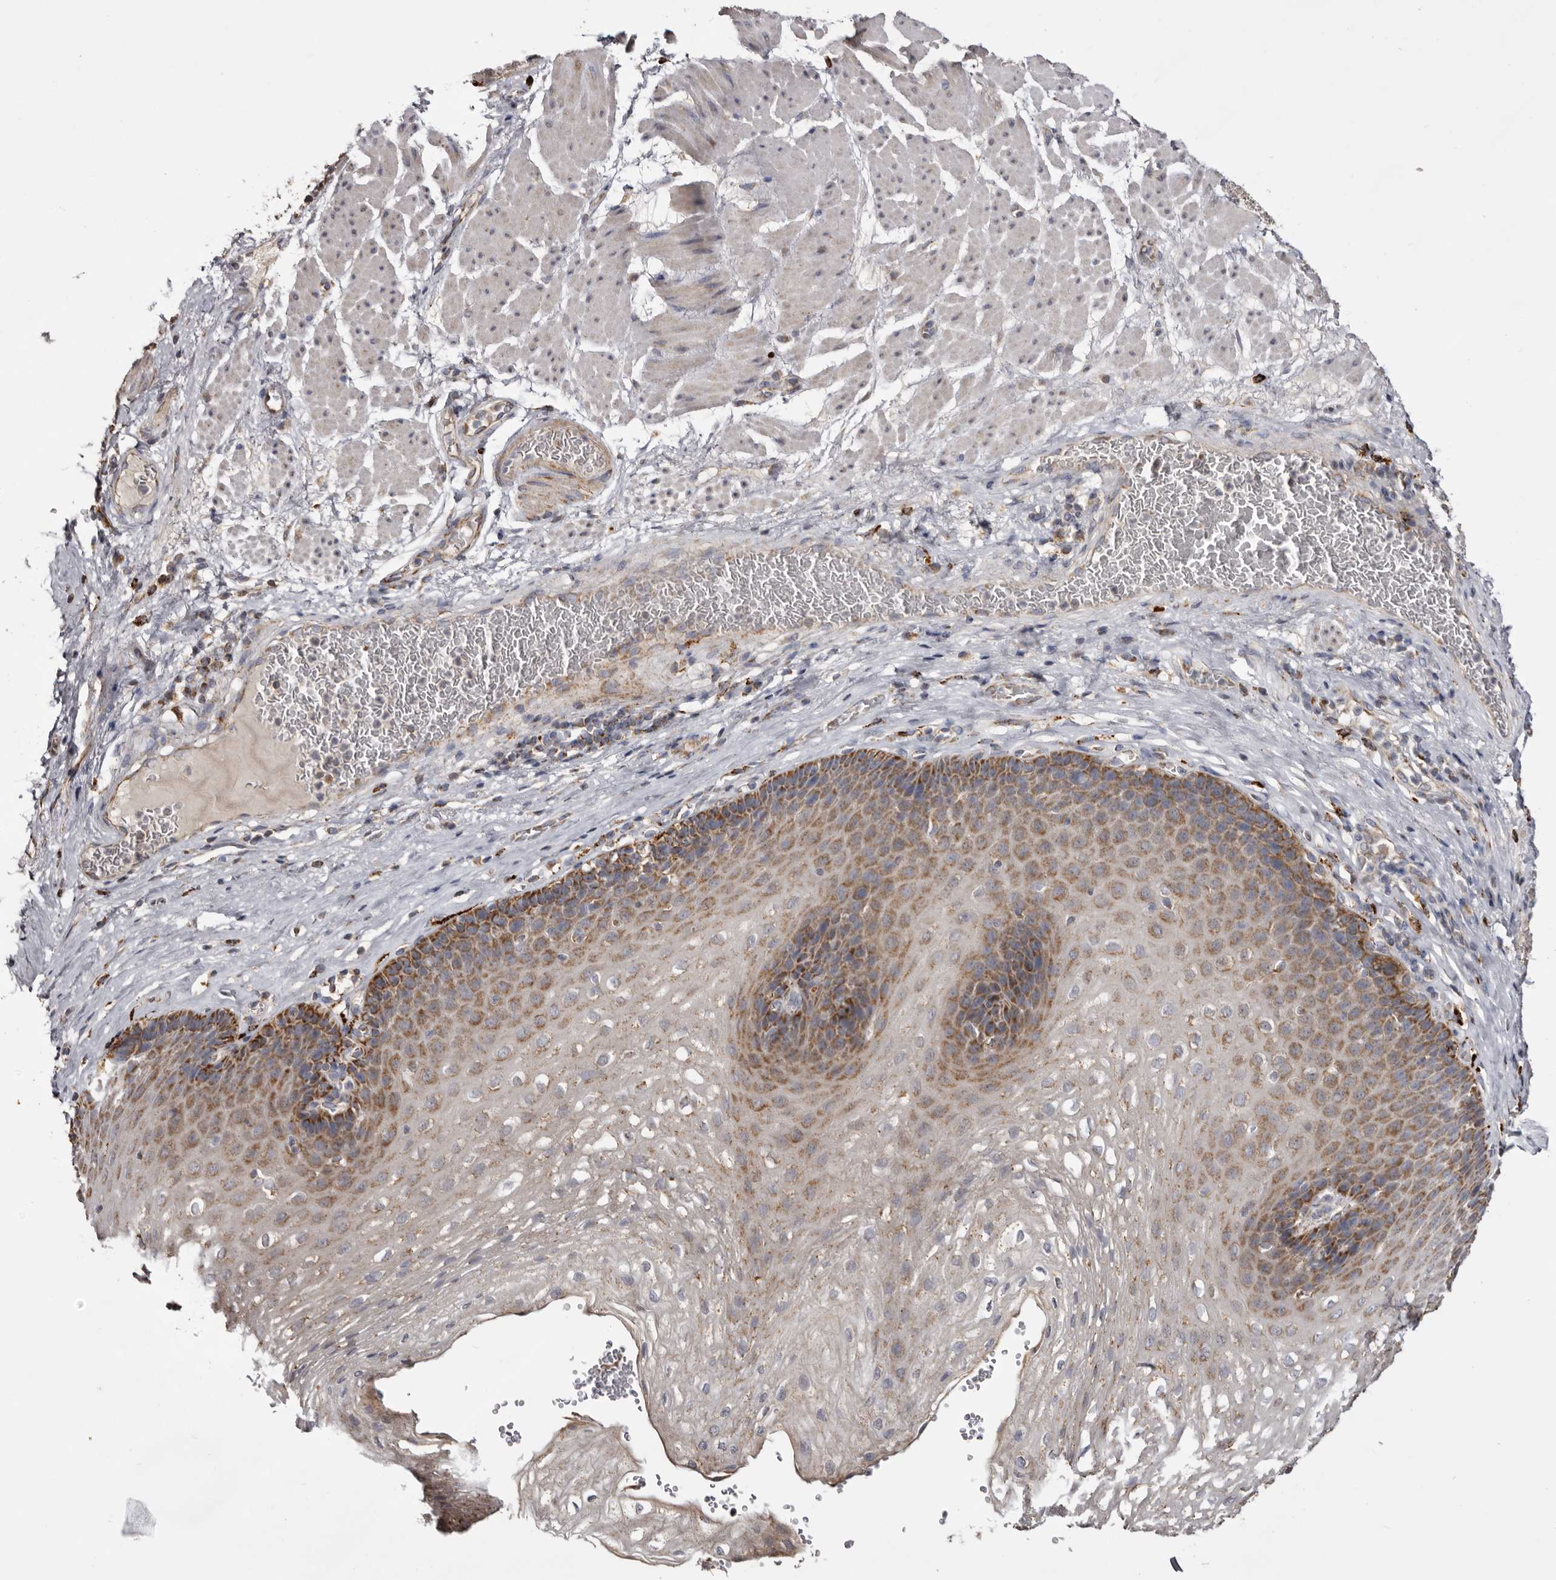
{"staining": {"intensity": "moderate", "quantity": "25%-75%", "location": "cytoplasmic/membranous"}, "tissue": "esophagus", "cell_type": "Squamous epithelial cells", "image_type": "normal", "snomed": [{"axis": "morphology", "description": "Normal tissue, NOS"}, {"axis": "topography", "description": "Esophagus"}], "caption": "Esophagus stained with DAB immunohistochemistry (IHC) exhibits medium levels of moderate cytoplasmic/membranous staining in approximately 25%-75% of squamous epithelial cells. (DAB IHC, brown staining for protein, blue staining for nuclei).", "gene": "MECR", "patient": {"sex": "female", "age": 66}}